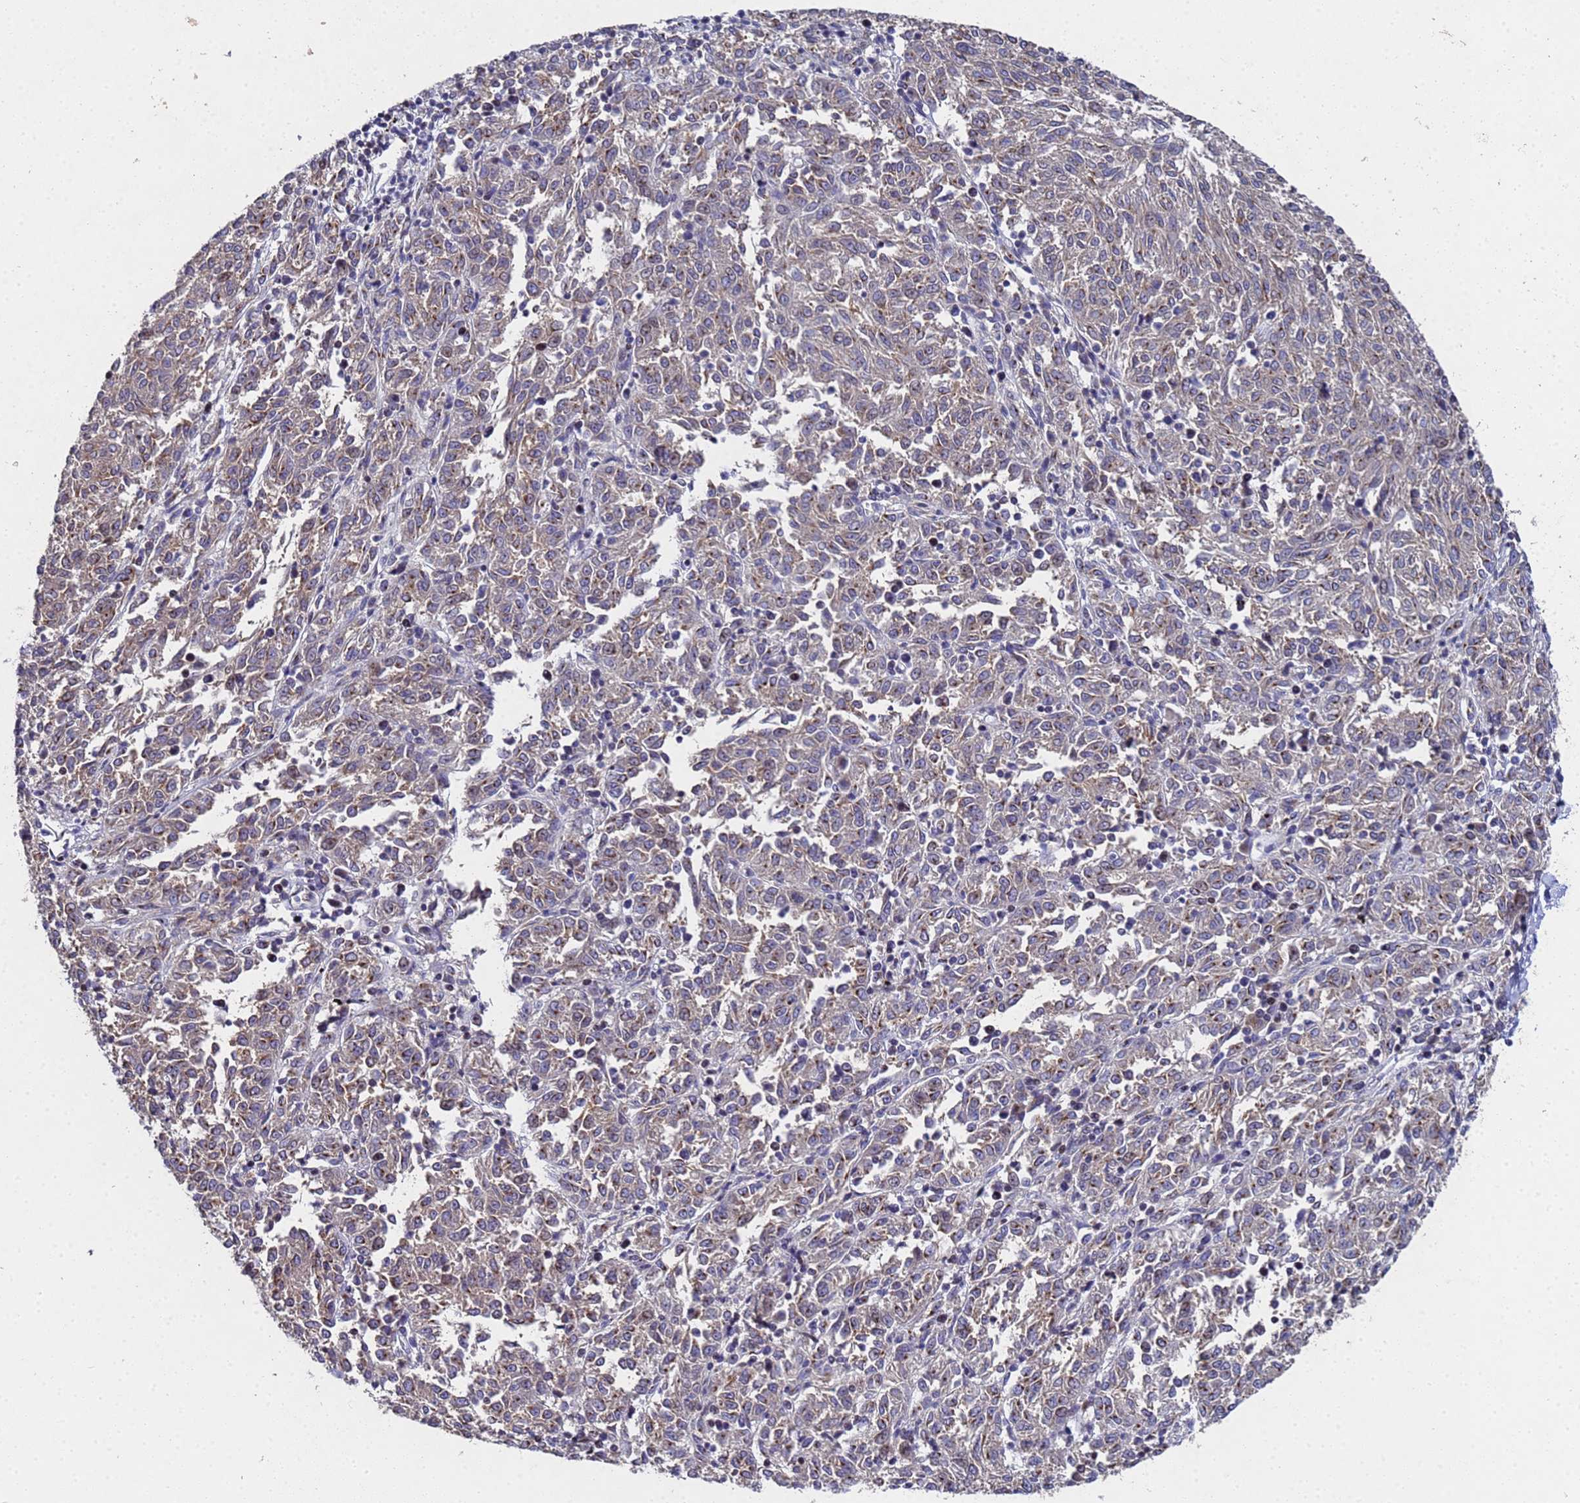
{"staining": {"intensity": "weak", "quantity": ">75%", "location": "cytoplasmic/membranous"}, "tissue": "melanoma", "cell_type": "Tumor cells", "image_type": "cancer", "snomed": [{"axis": "morphology", "description": "Malignant melanoma, NOS"}, {"axis": "topography", "description": "Skin"}], "caption": "Immunohistochemistry (IHC) histopathology image of malignant melanoma stained for a protein (brown), which exhibits low levels of weak cytoplasmic/membranous staining in approximately >75% of tumor cells.", "gene": "NSUN6", "patient": {"sex": "female", "age": 72}}